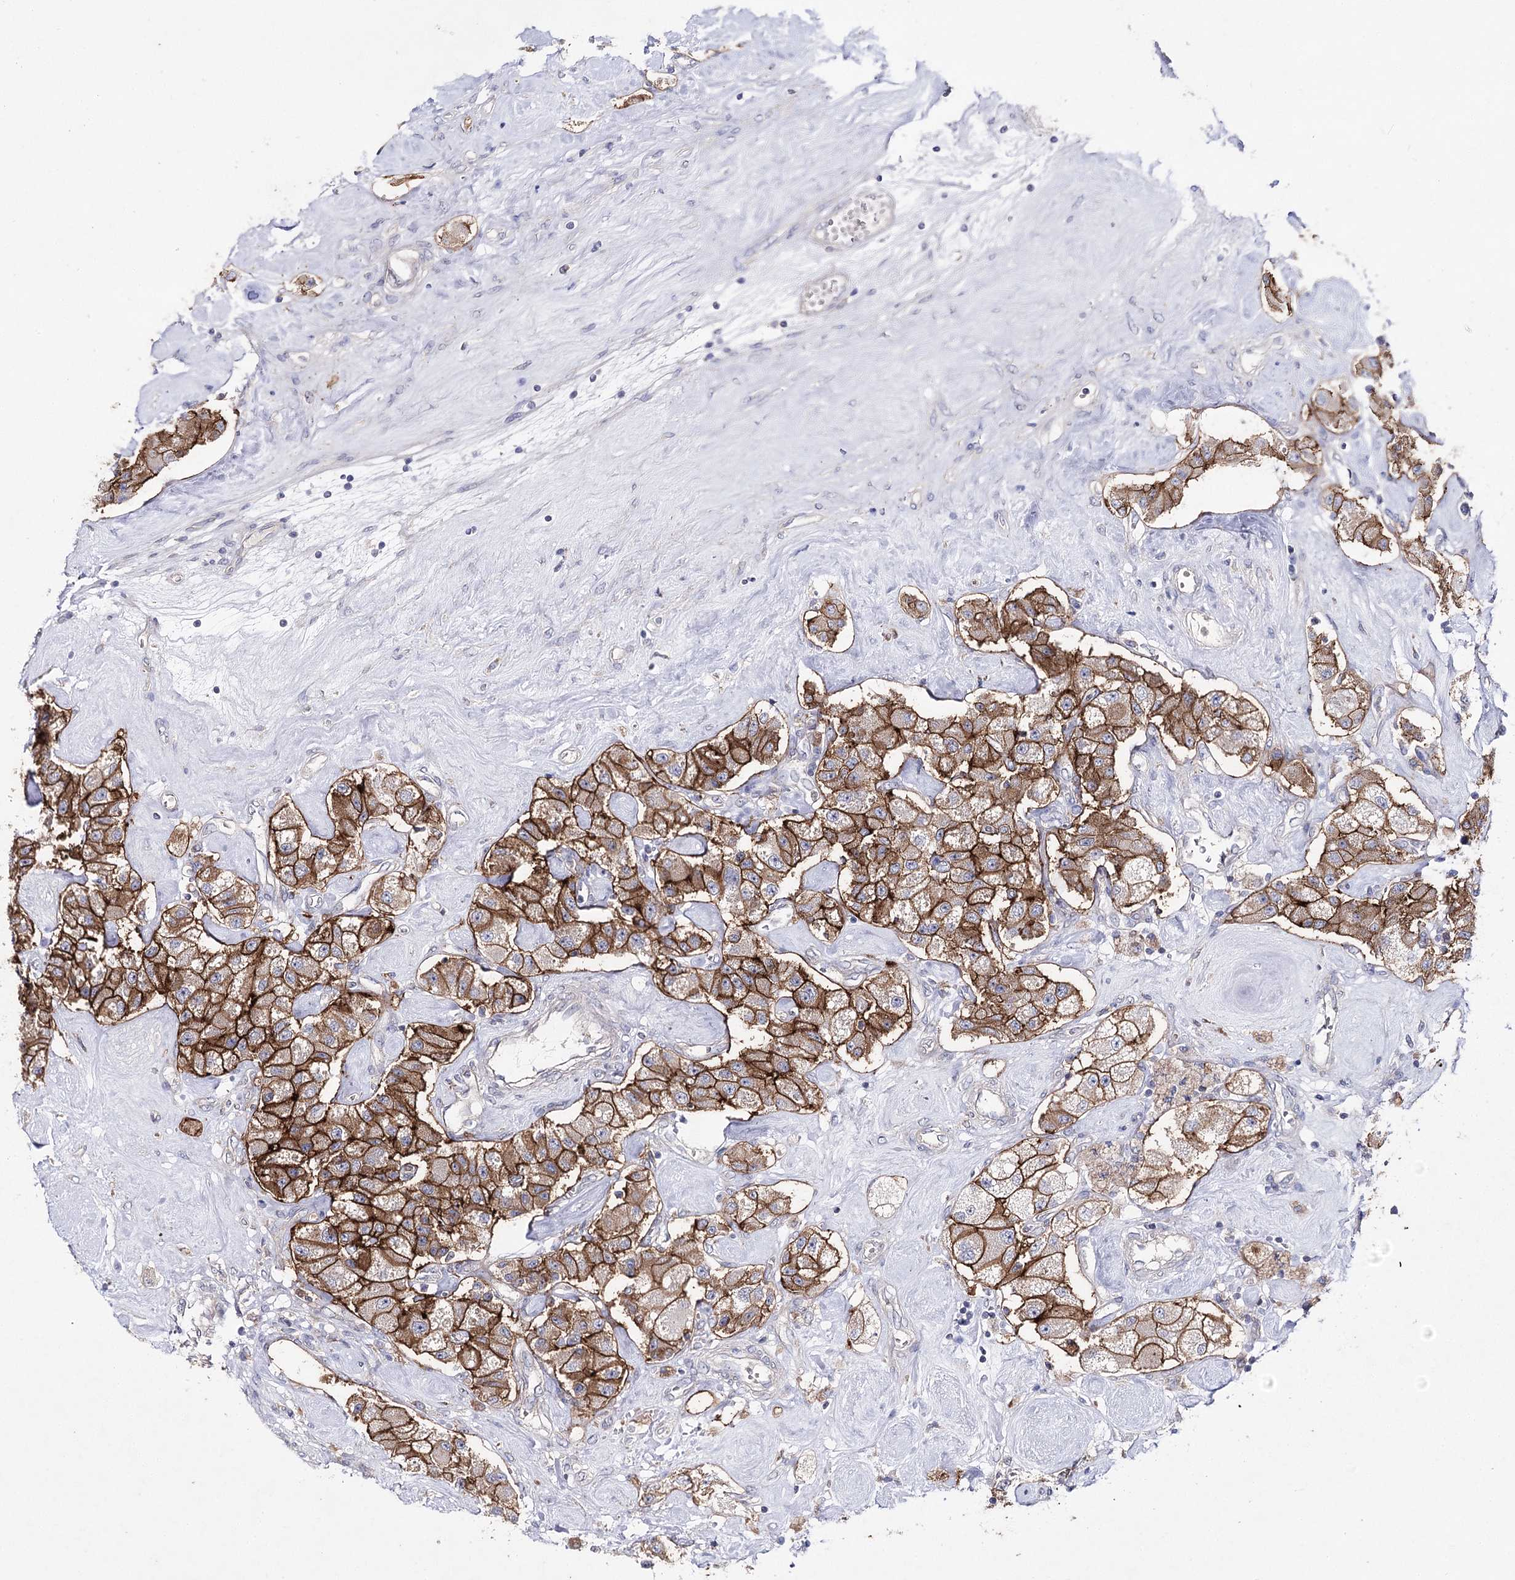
{"staining": {"intensity": "strong", "quantity": ">75%", "location": "cytoplasmic/membranous"}, "tissue": "carcinoid", "cell_type": "Tumor cells", "image_type": "cancer", "snomed": [{"axis": "morphology", "description": "Carcinoid, malignant, NOS"}, {"axis": "topography", "description": "Pancreas"}], "caption": "Human carcinoid stained with a brown dye reveals strong cytoplasmic/membranous positive staining in approximately >75% of tumor cells.", "gene": "AURKC", "patient": {"sex": "male", "age": 41}}